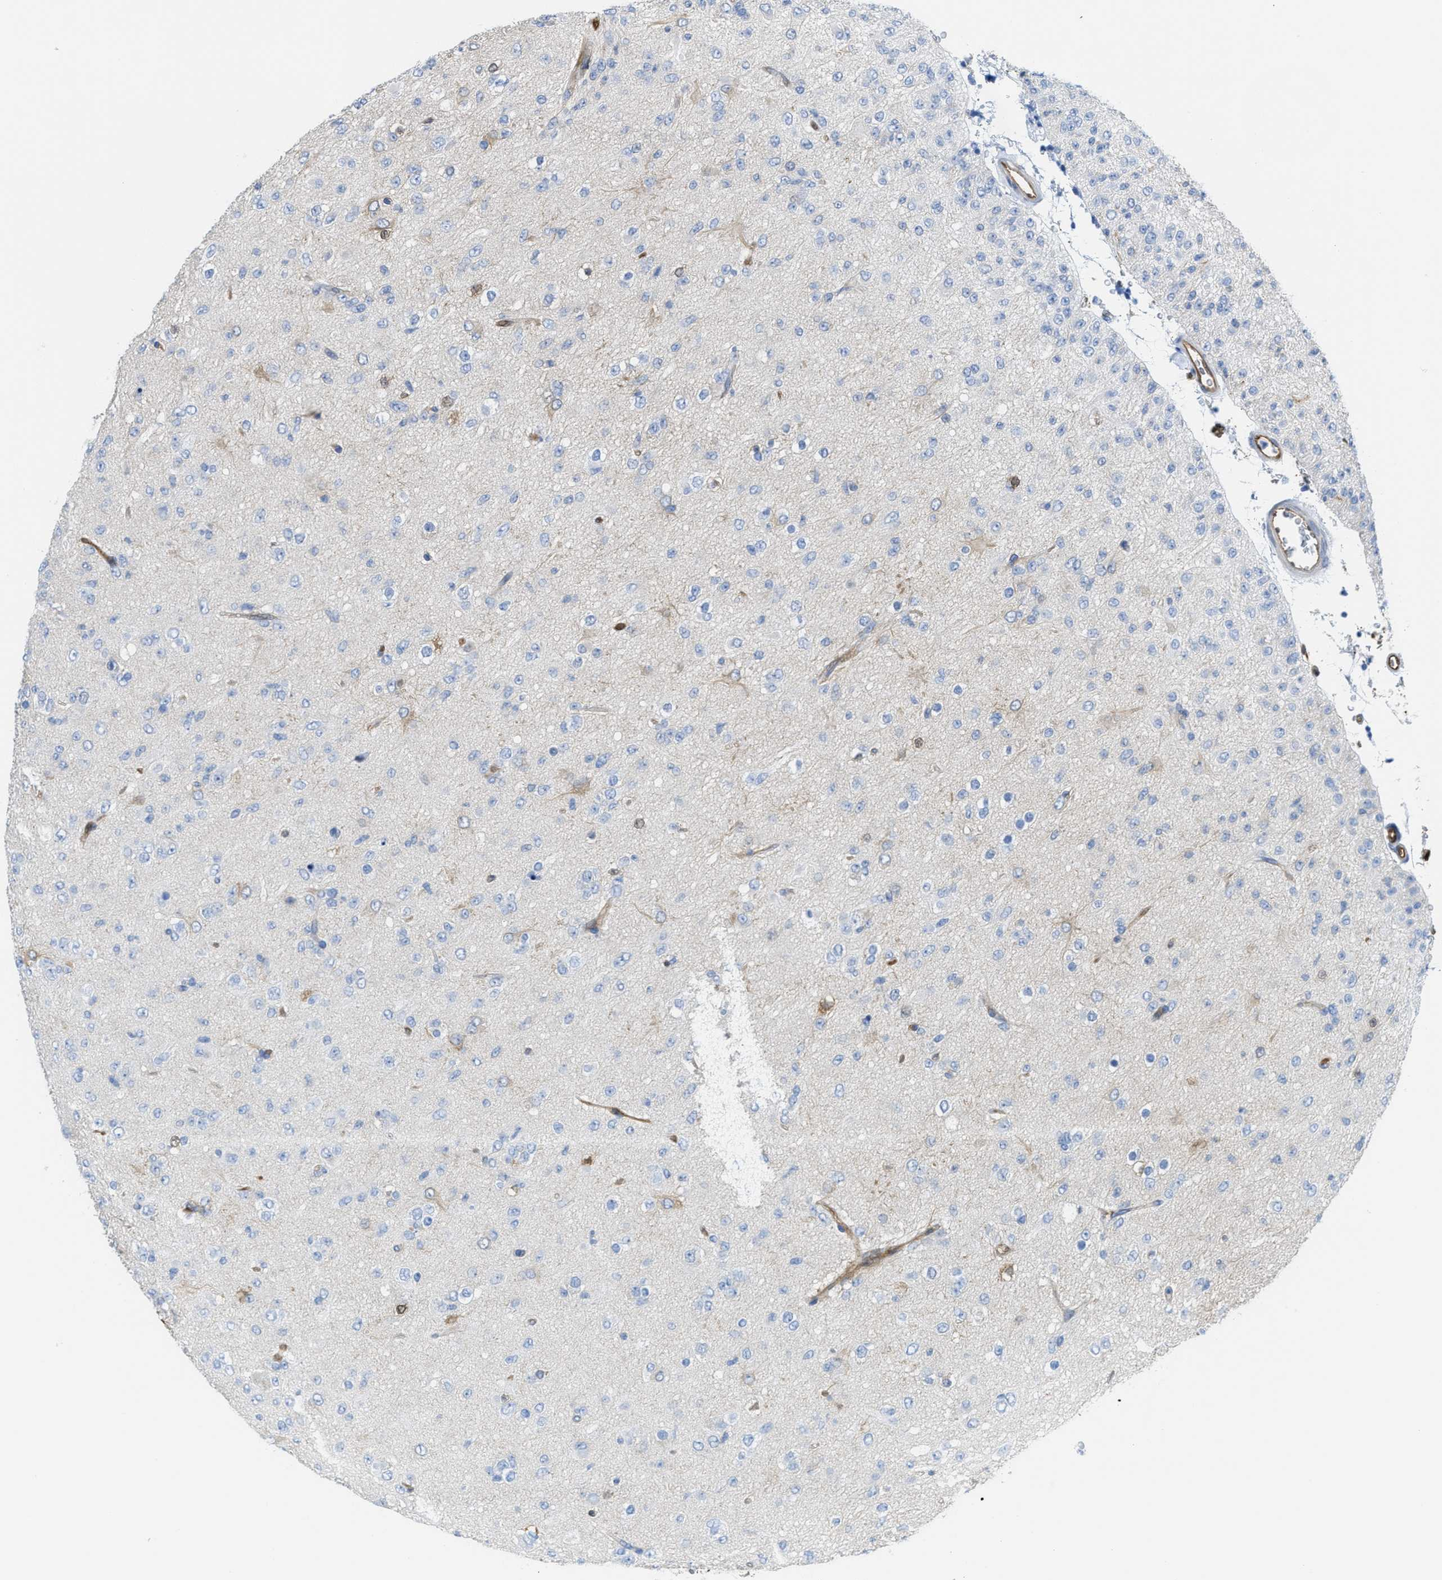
{"staining": {"intensity": "negative", "quantity": "none", "location": "none"}, "tissue": "glioma", "cell_type": "Tumor cells", "image_type": "cancer", "snomed": [{"axis": "morphology", "description": "Glioma, malignant, Low grade"}, {"axis": "topography", "description": "Brain"}], "caption": "There is no significant positivity in tumor cells of glioma.", "gene": "ASS1", "patient": {"sex": "male", "age": 65}}